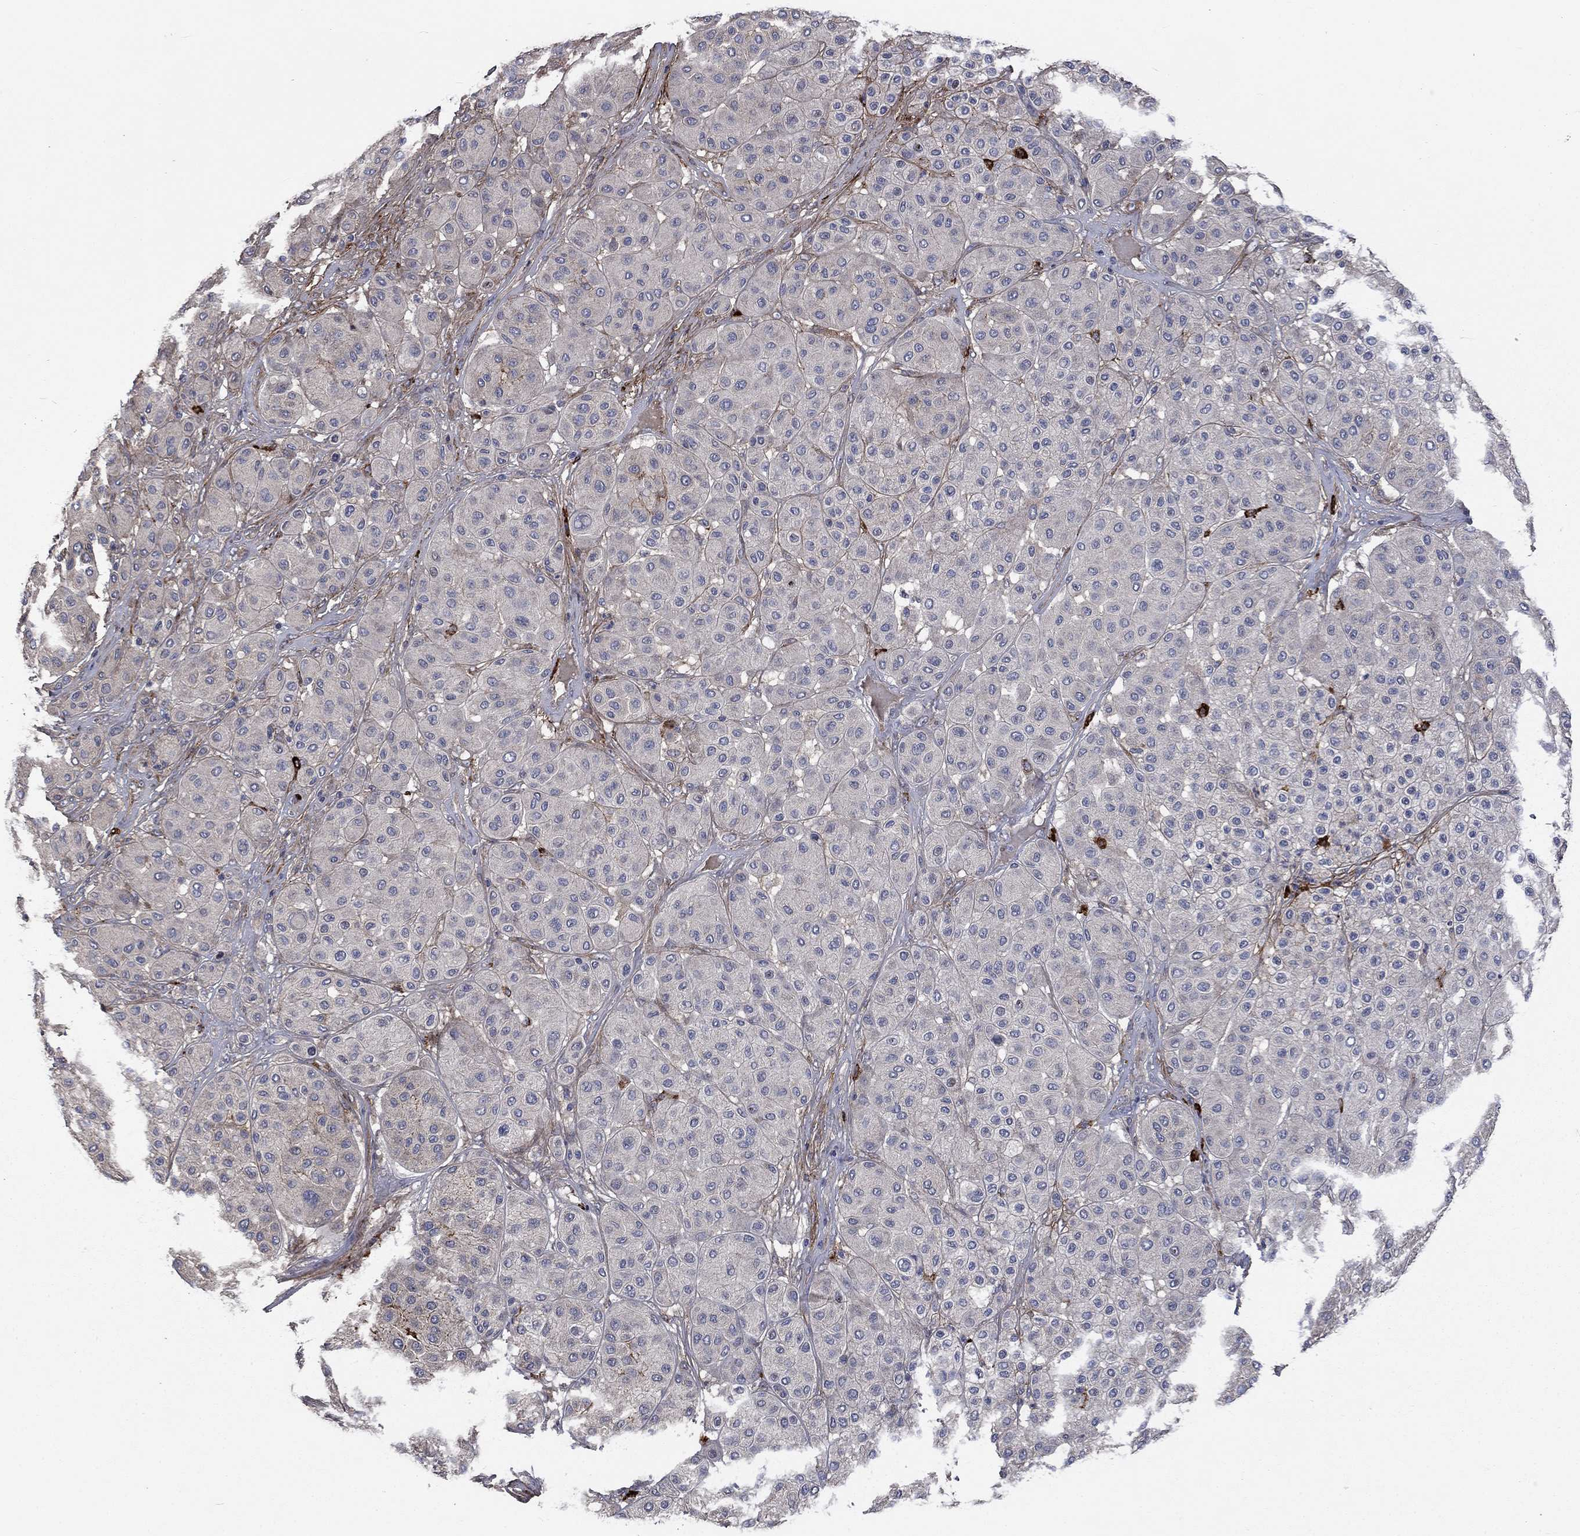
{"staining": {"intensity": "negative", "quantity": "none", "location": "none"}, "tissue": "melanoma", "cell_type": "Tumor cells", "image_type": "cancer", "snomed": [{"axis": "morphology", "description": "Malignant melanoma, Metastatic site"}, {"axis": "topography", "description": "Smooth muscle"}], "caption": "Tumor cells are negative for brown protein staining in melanoma.", "gene": "VCAN", "patient": {"sex": "male", "age": 41}}